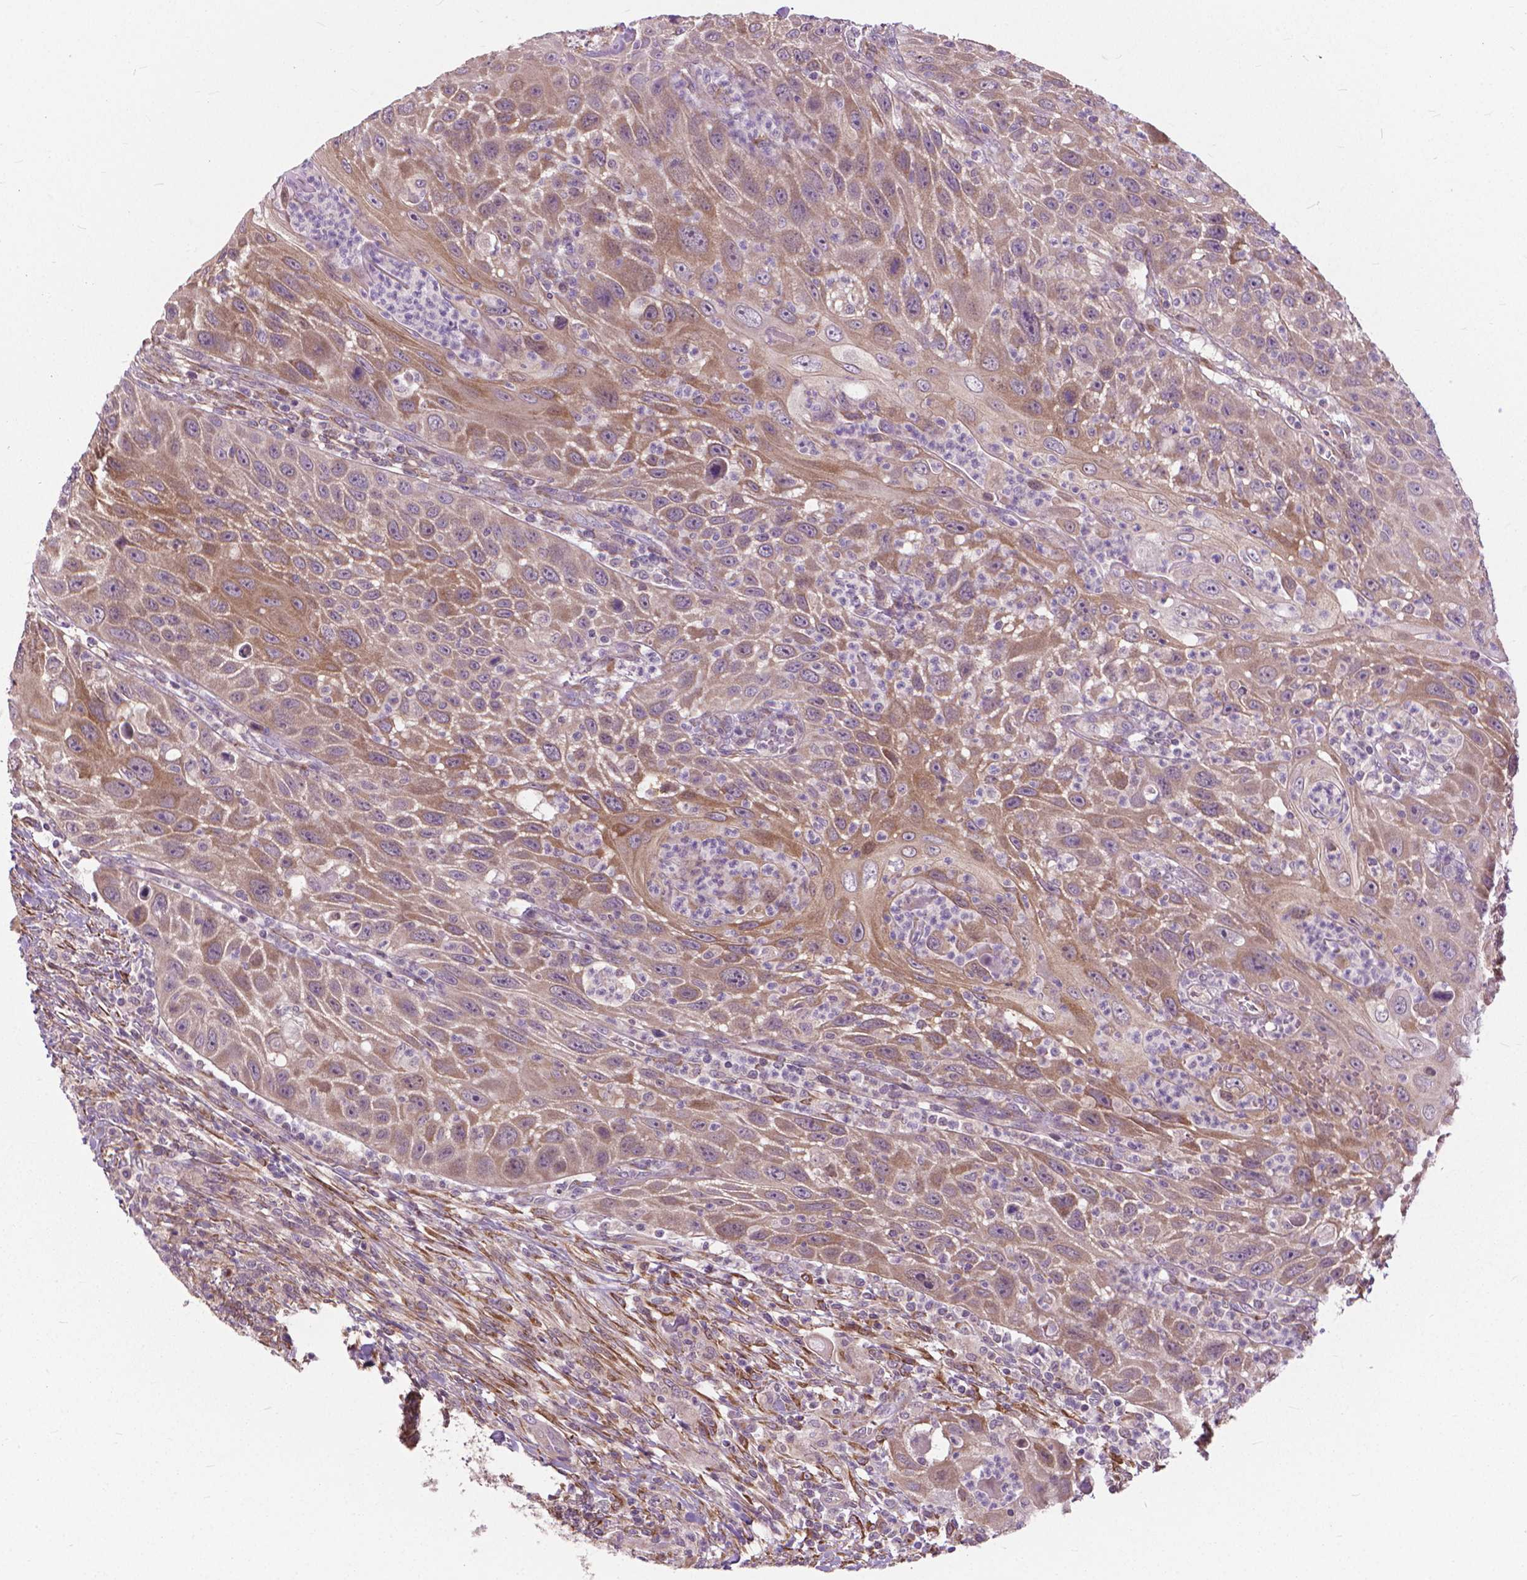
{"staining": {"intensity": "moderate", "quantity": ">75%", "location": "cytoplasmic/membranous"}, "tissue": "head and neck cancer", "cell_type": "Tumor cells", "image_type": "cancer", "snomed": [{"axis": "morphology", "description": "Squamous cell carcinoma, NOS"}, {"axis": "topography", "description": "Head-Neck"}], "caption": "Immunohistochemistry (IHC) of head and neck cancer (squamous cell carcinoma) reveals medium levels of moderate cytoplasmic/membranous expression in about >75% of tumor cells.", "gene": "NUDT1", "patient": {"sex": "male", "age": 69}}